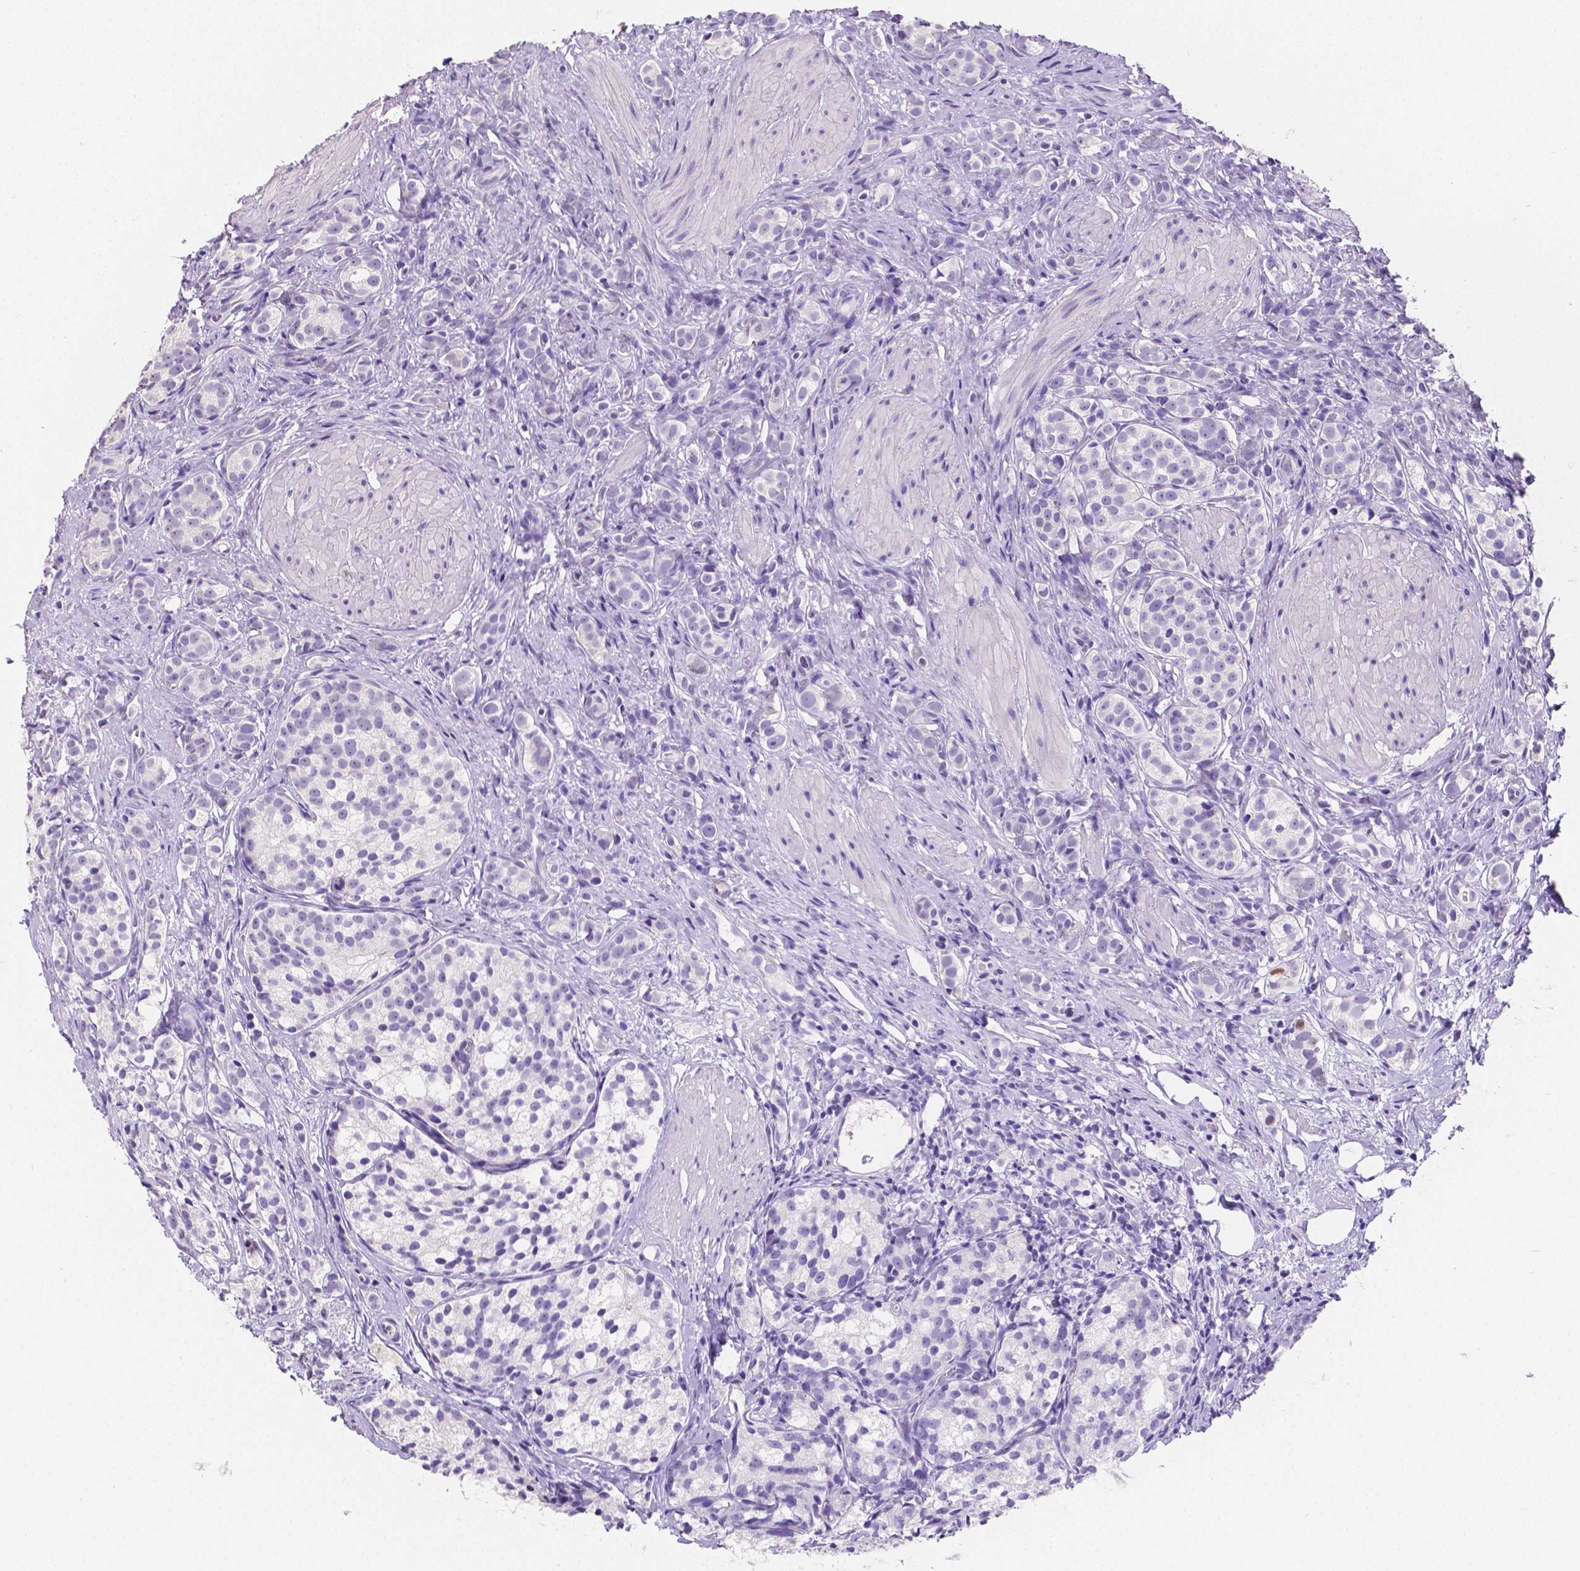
{"staining": {"intensity": "negative", "quantity": "none", "location": "none"}, "tissue": "prostate cancer", "cell_type": "Tumor cells", "image_type": "cancer", "snomed": [{"axis": "morphology", "description": "Adenocarcinoma, High grade"}, {"axis": "topography", "description": "Prostate"}], "caption": "Immunohistochemistry (IHC) micrograph of prostate adenocarcinoma (high-grade) stained for a protein (brown), which shows no expression in tumor cells.", "gene": "SATB2", "patient": {"sex": "male", "age": 53}}